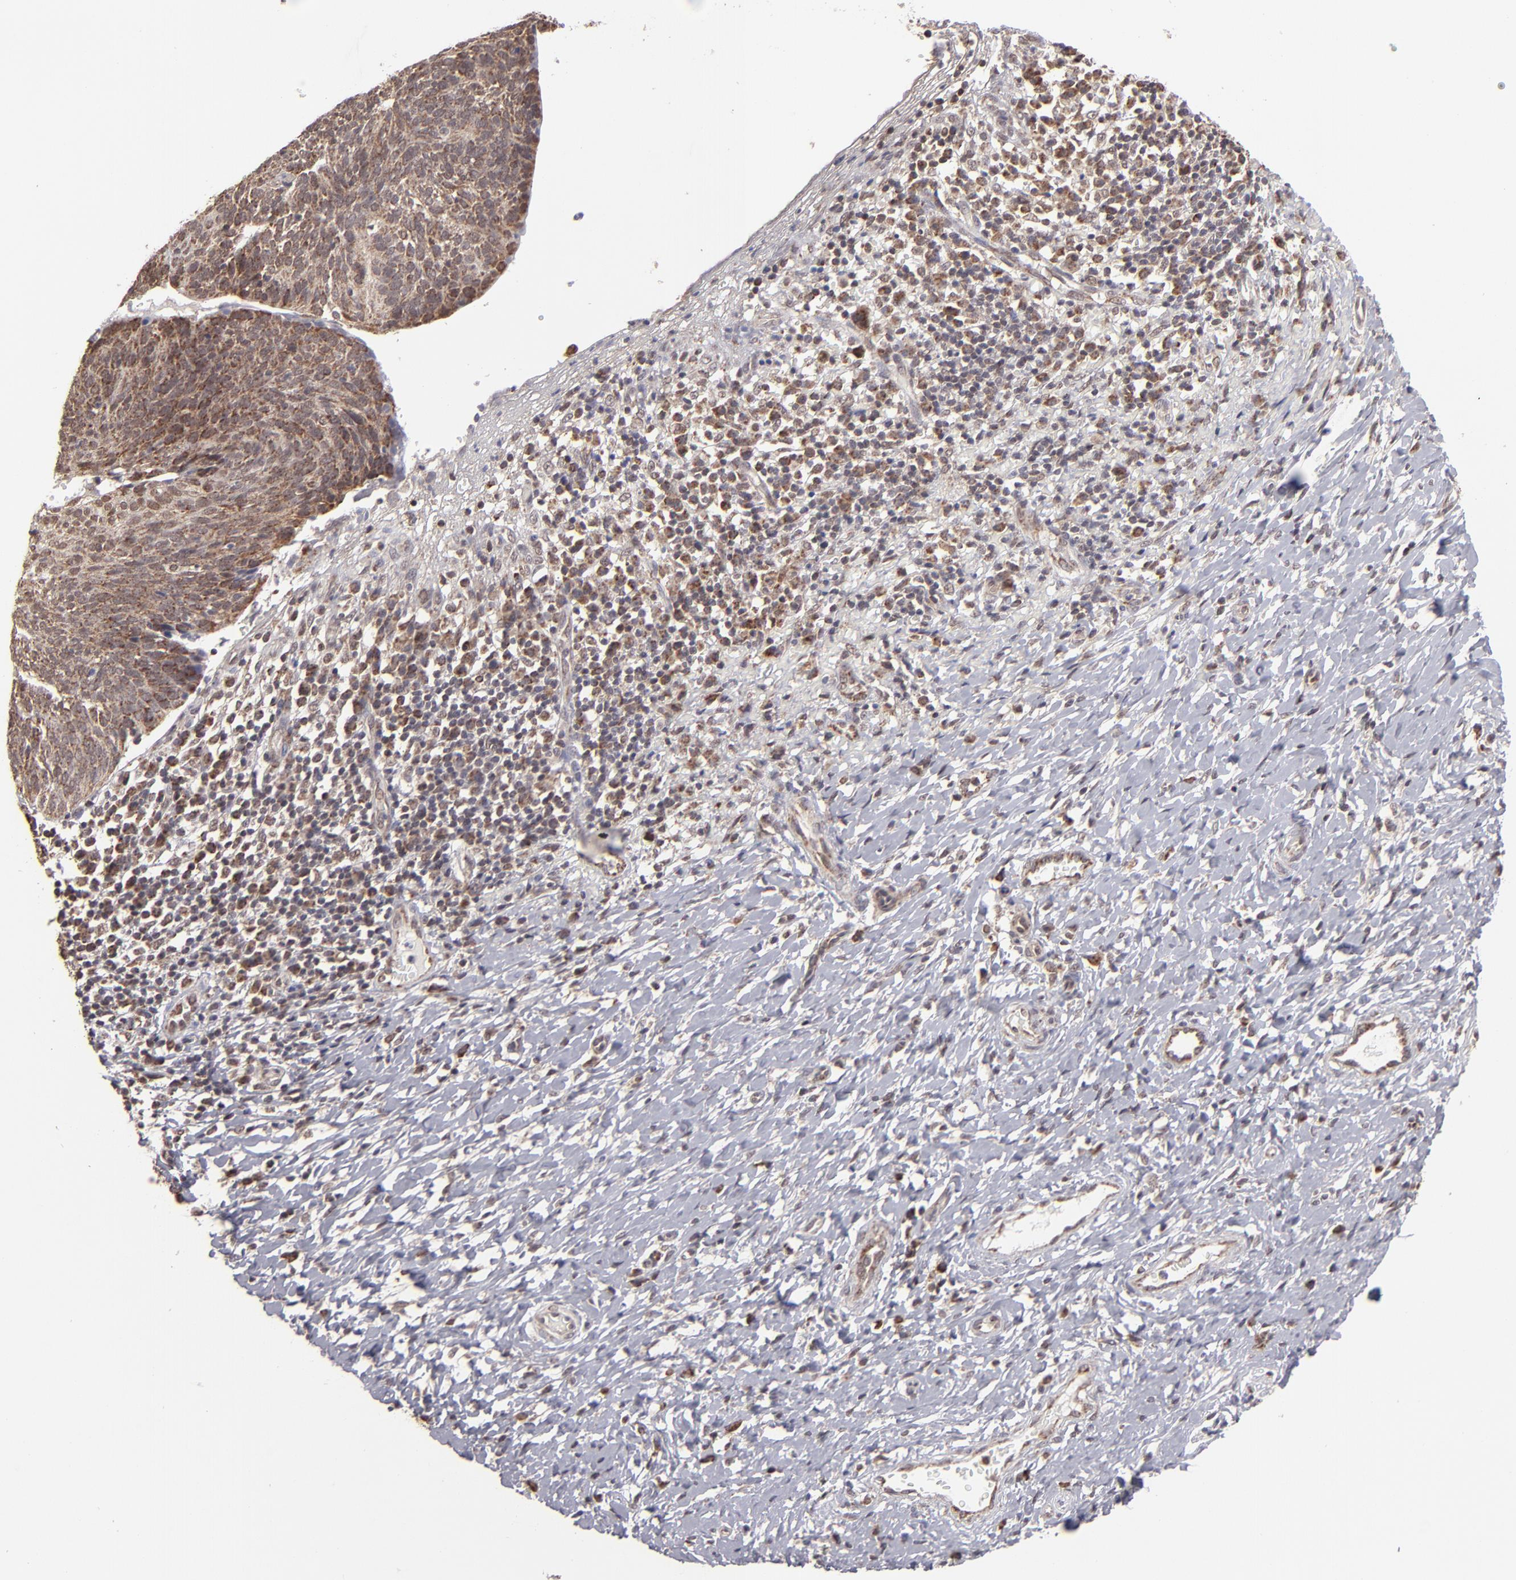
{"staining": {"intensity": "moderate", "quantity": ">75%", "location": "cytoplasmic/membranous"}, "tissue": "cervical cancer", "cell_type": "Tumor cells", "image_type": "cancer", "snomed": [{"axis": "morphology", "description": "Normal tissue, NOS"}, {"axis": "morphology", "description": "Squamous cell carcinoma, NOS"}, {"axis": "topography", "description": "Cervix"}], "caption": "Human squamous cell carcinoma (cervical) stained with a protein marker demonstrates moderate staining in tumor cells.", "gene": "SLC15A1", "patient": {"sex": "female", "age": 39}}